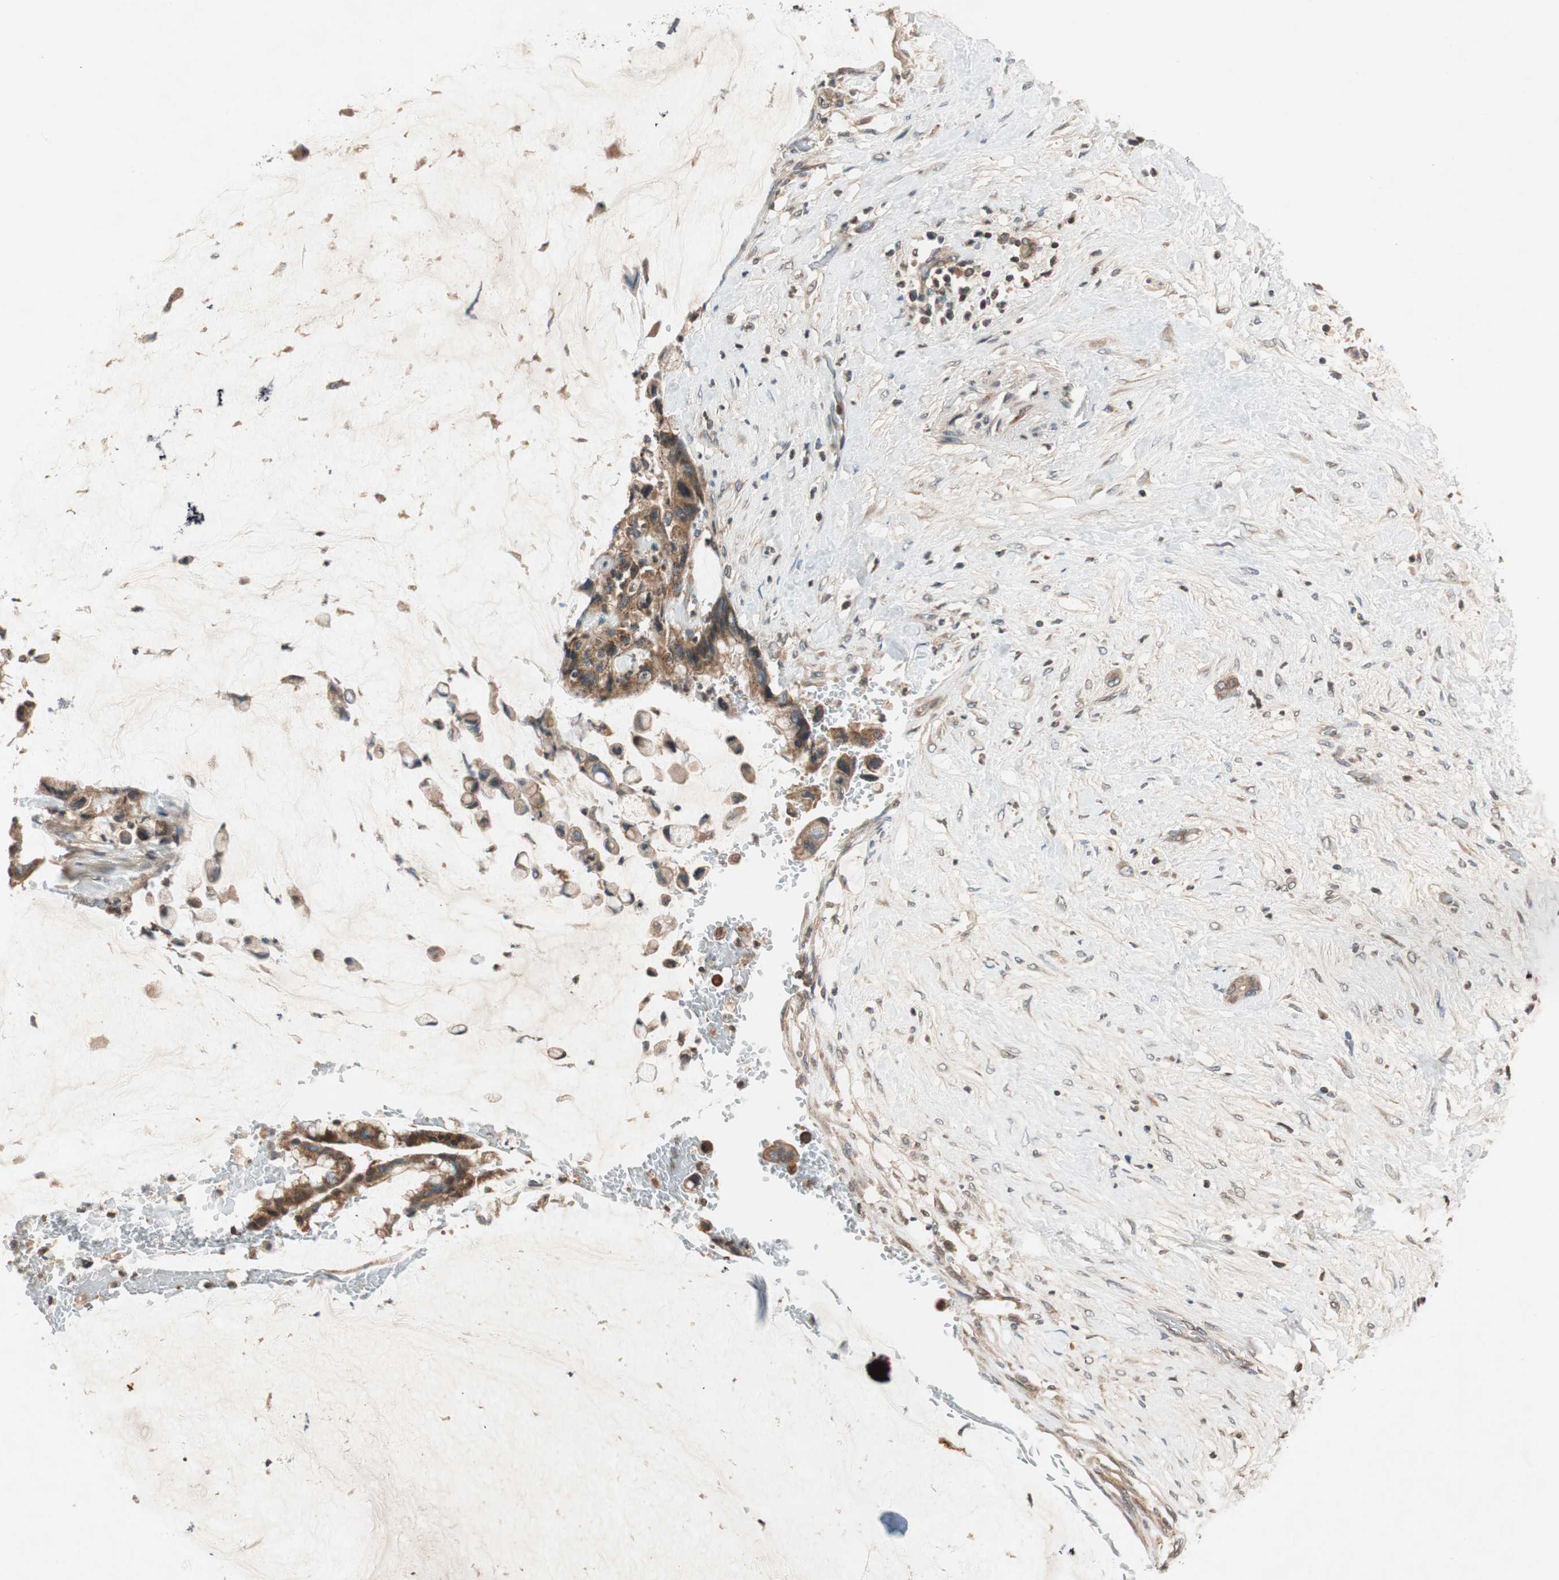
{"staining": {"intensity": "moderate", "quantity": ">75%", "location": "cytoplasmic/membranous"}, "tissue": "pancreatic cancer", "cell_type": "Tumor cells", "image_type": "cancer", "snomed": [{"axis": "morphology", "description": "Adenocarcinoma, NOS"}, {"axis": "topography", "description": "Pancreas"}], "caption": "This photomicrograph demonstrates immunohistochemistry (IHC) staining of human pancreatic cancer, with medium moderate cytoplasmic/membranous positivity in about >75% of tumor cells.", "gene": "GCLM", "patient": {"sex": "male", "age": 41}}